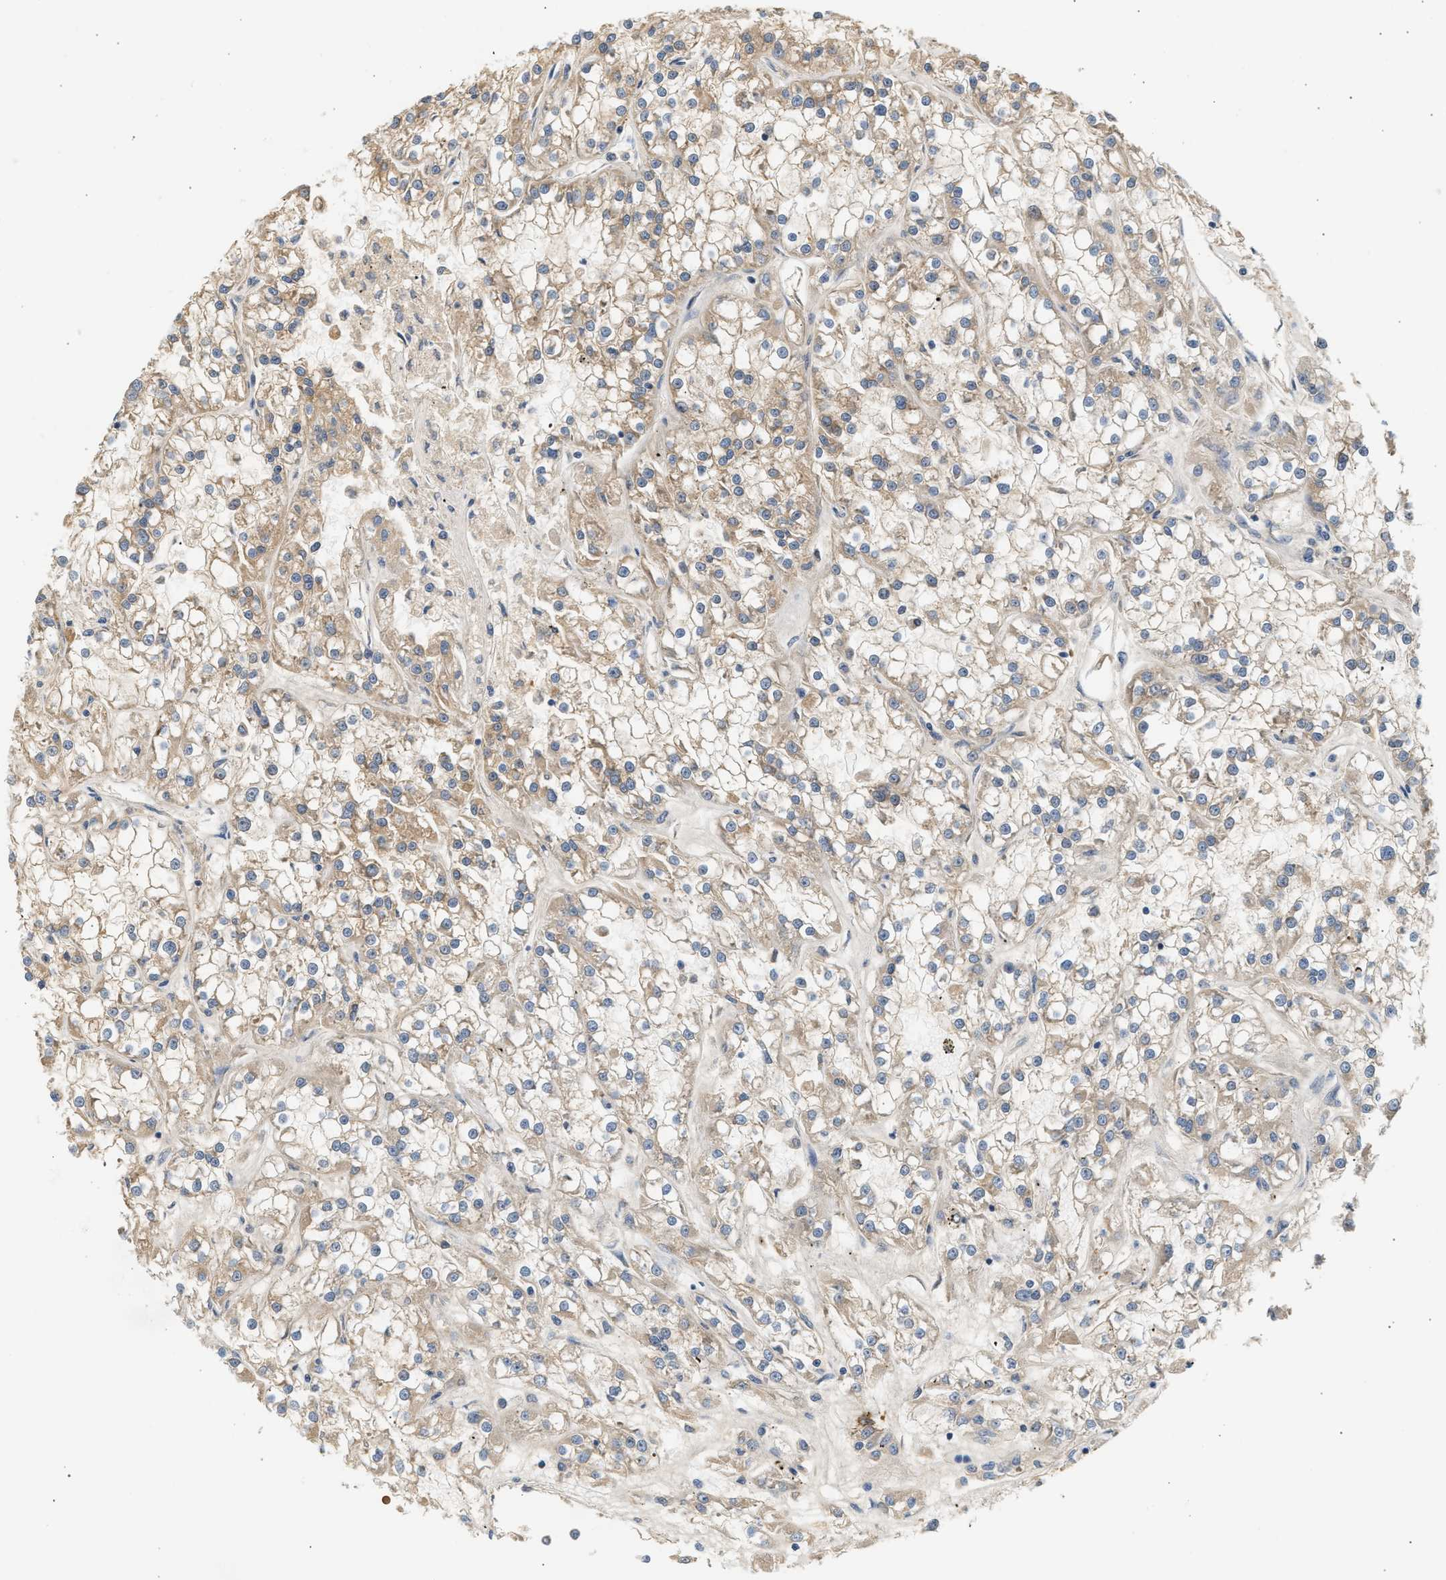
{"staining": {"intensity": "weak", "quantity": ">75%", "location": "cytoplasmic/membranous"}, "tissue": "renal cancer", "cell_type": "Tumor cells", "image_type": "cancer", "snomed": [{"axis": "morphology", "description": "Adenocarcinoma, NOS"}, {"axis": "topography", "description": "Kidney"}], "caption": "This is a photomicrograph of immunohistochemistry (IHC) staining of adenocarcinoma (renal), which shows weak staining in the cytoplasmic/membranous of tumor cells.", "gene": "WDR31", "patient": {"sex": "female", "age": 52}}